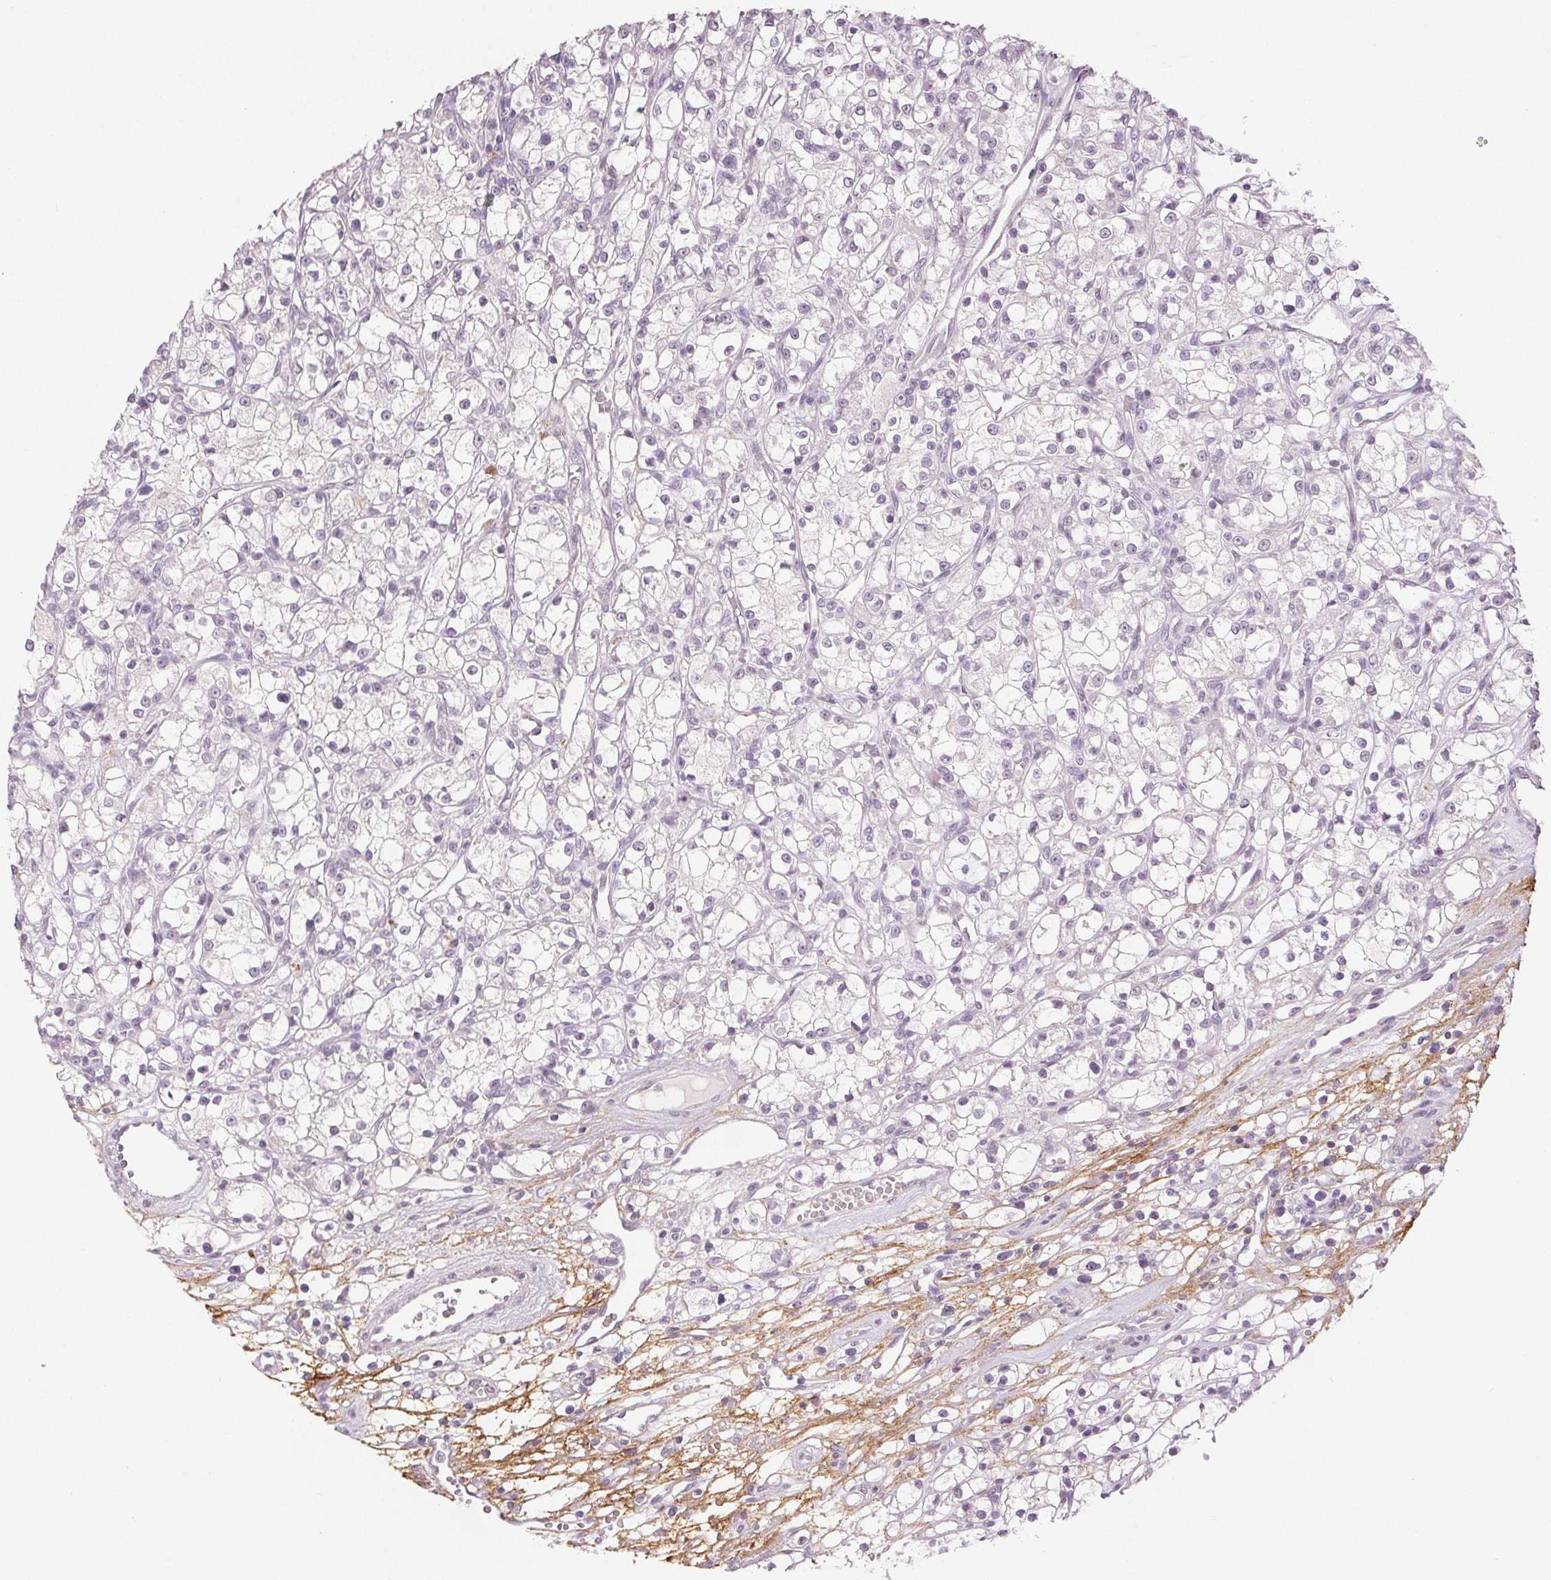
{"staining": {"intensity": "negative", "quantity": "none", "location": "none"}, "tissue": "renal cancer", "cell_type": "Tumor cells", "image_type": "cancer", "snomed": [{"axis": "morphology", "description": "Adenocarcinoma, NOS"}, {"axis": "topography", "description": "Kidney"}], "caption": "The histopathology image demonstrates no staining of tumor cells in renal adenocarcinoma.", "gene": "FBN1", "patient": {"sex": "female", "age": 59}}